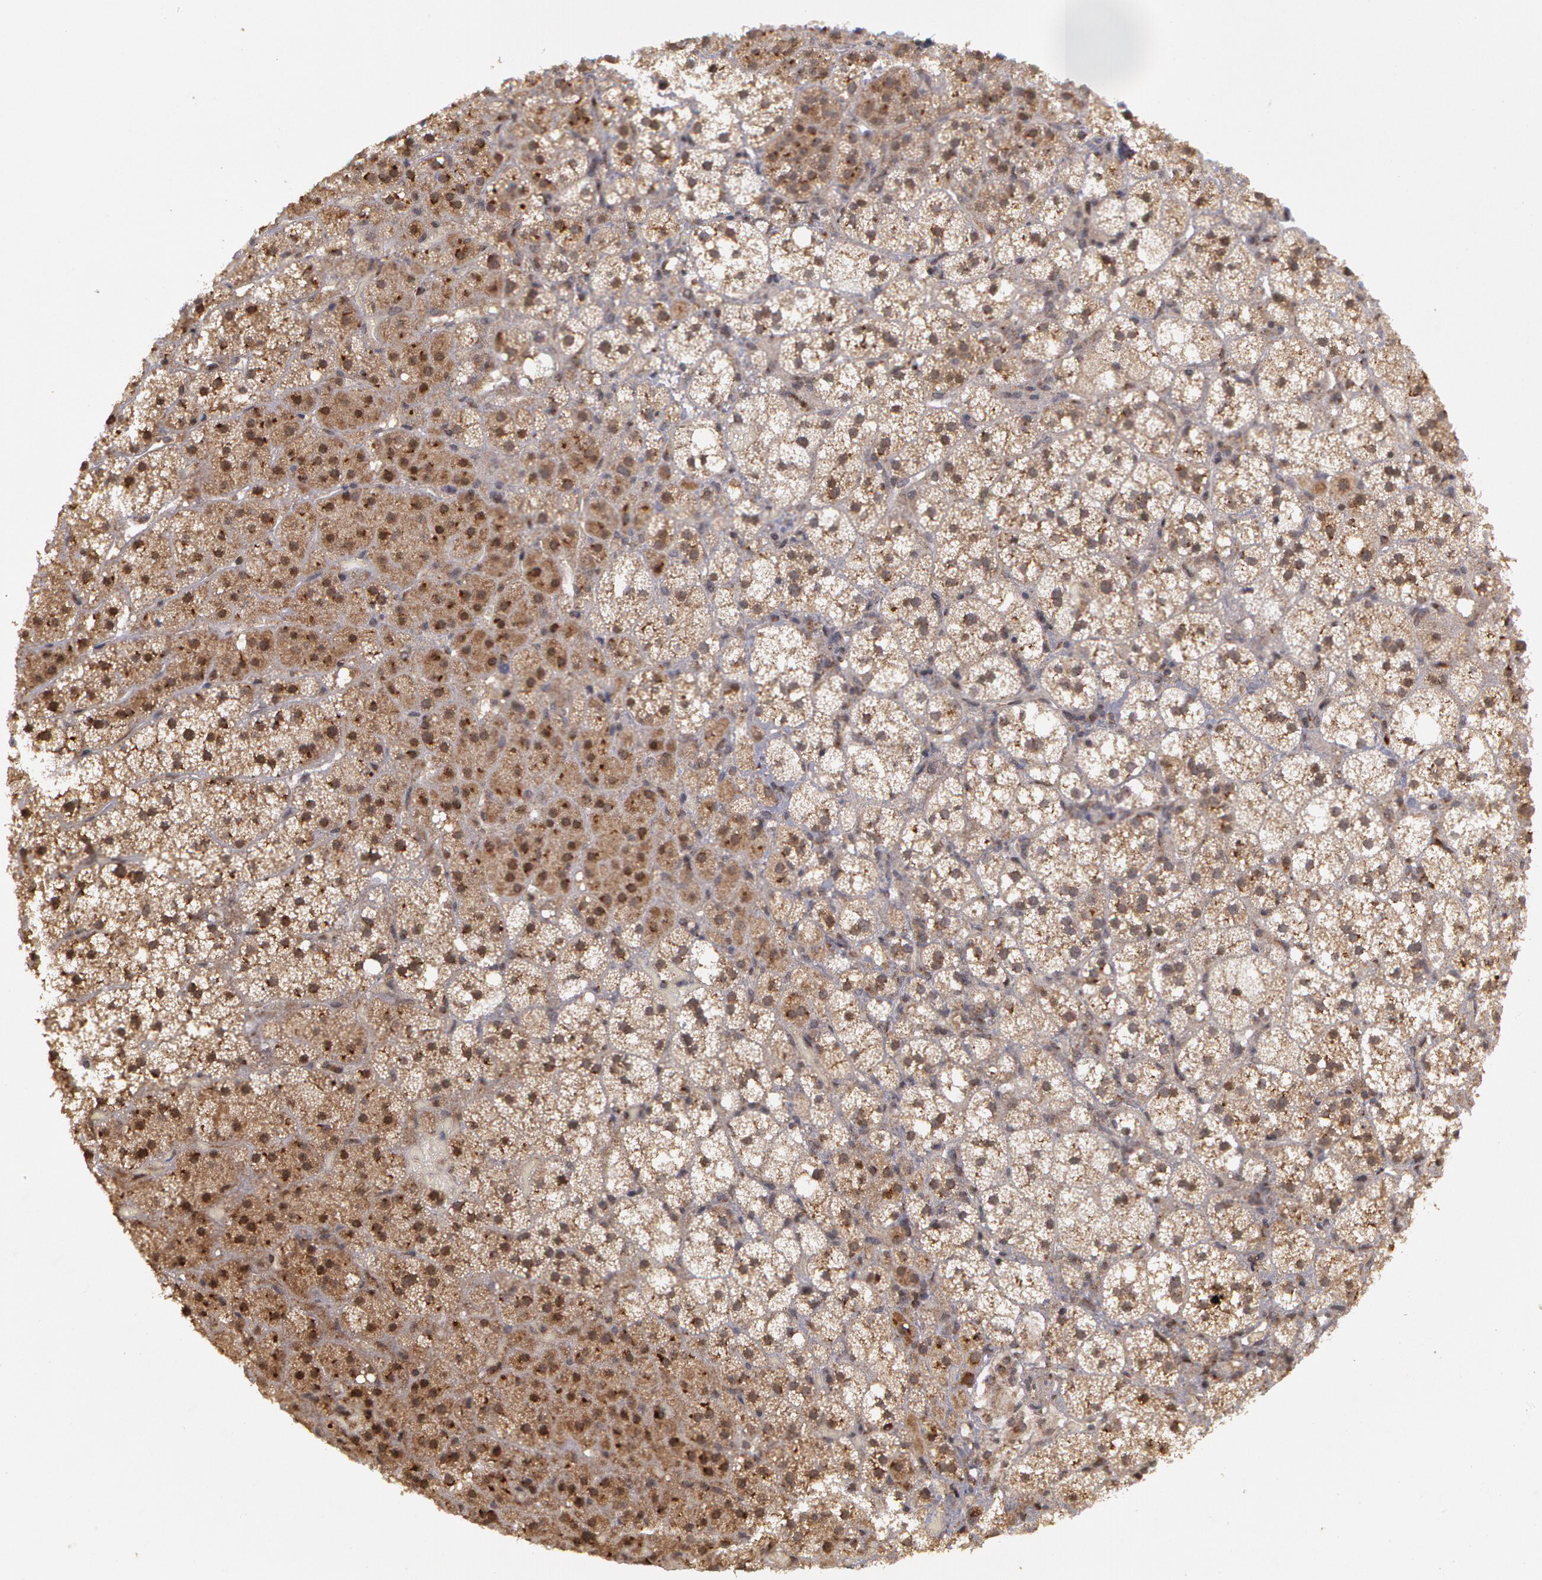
{"staining": {"intensity": "weak", "quantity": "25%-75%", "location": "nuclear"}, "tissue": "adrenal gland", "cell_type": "Glandular cells", "image_type": "normal", "snomed": [{"axis": "morphology", "description": "Normal tissue, NOS"}, {"axis": "topography", "description": "Adrenal gland"}], "caption": "Adrenal gland stained with a brown dye displays weak nuclear positive expression in approximately 25%-75% of glandular cells.", "gene": "STX5", "patient": {"sex": "male", "age": 53}}